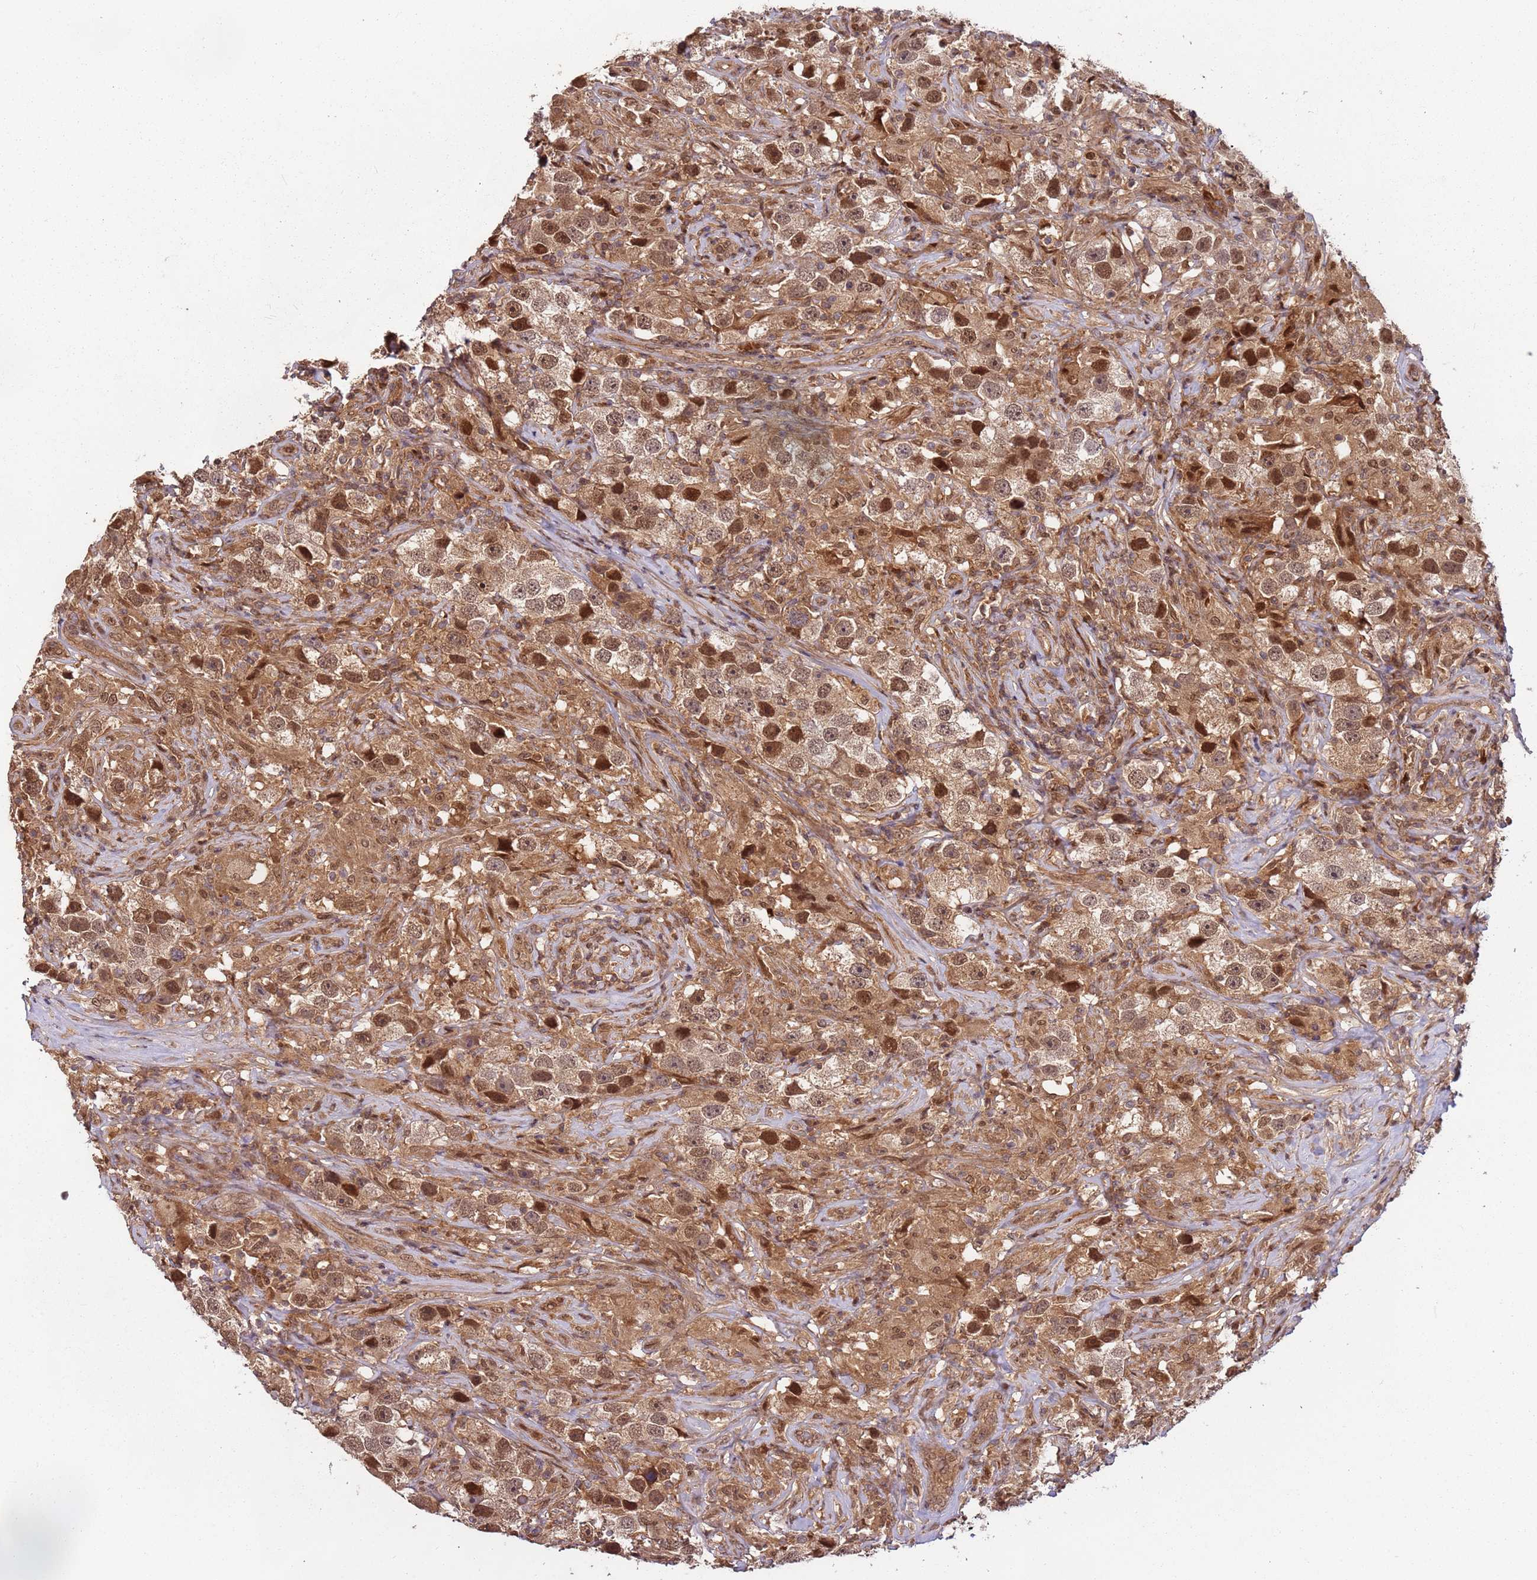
{"staining": {"intensity": "moderate", "quantity": ">75%", "location": "cytoplasmic/membranous,nuclear"}, "tissue": "testis cancer", "cell_type": "Tumor cells", "image_type": "cancer", "snomed": [{"axis": "morphology", "description": "Seminoma, NOS"}, {"axis": "topography", "description": "Testis"}], "caption": "Testis cancer (seminoma) tissue reveals moderate cytoplasmic/membranous and nuclear staining in about >75% of tumor cells The staining is performed using DAB brown chromogen to label protein expression. The nuclei are counter-stained blue using hematoxylin.", "gene": "PGLS", "patient": {"sex": "male", "age": 49}}